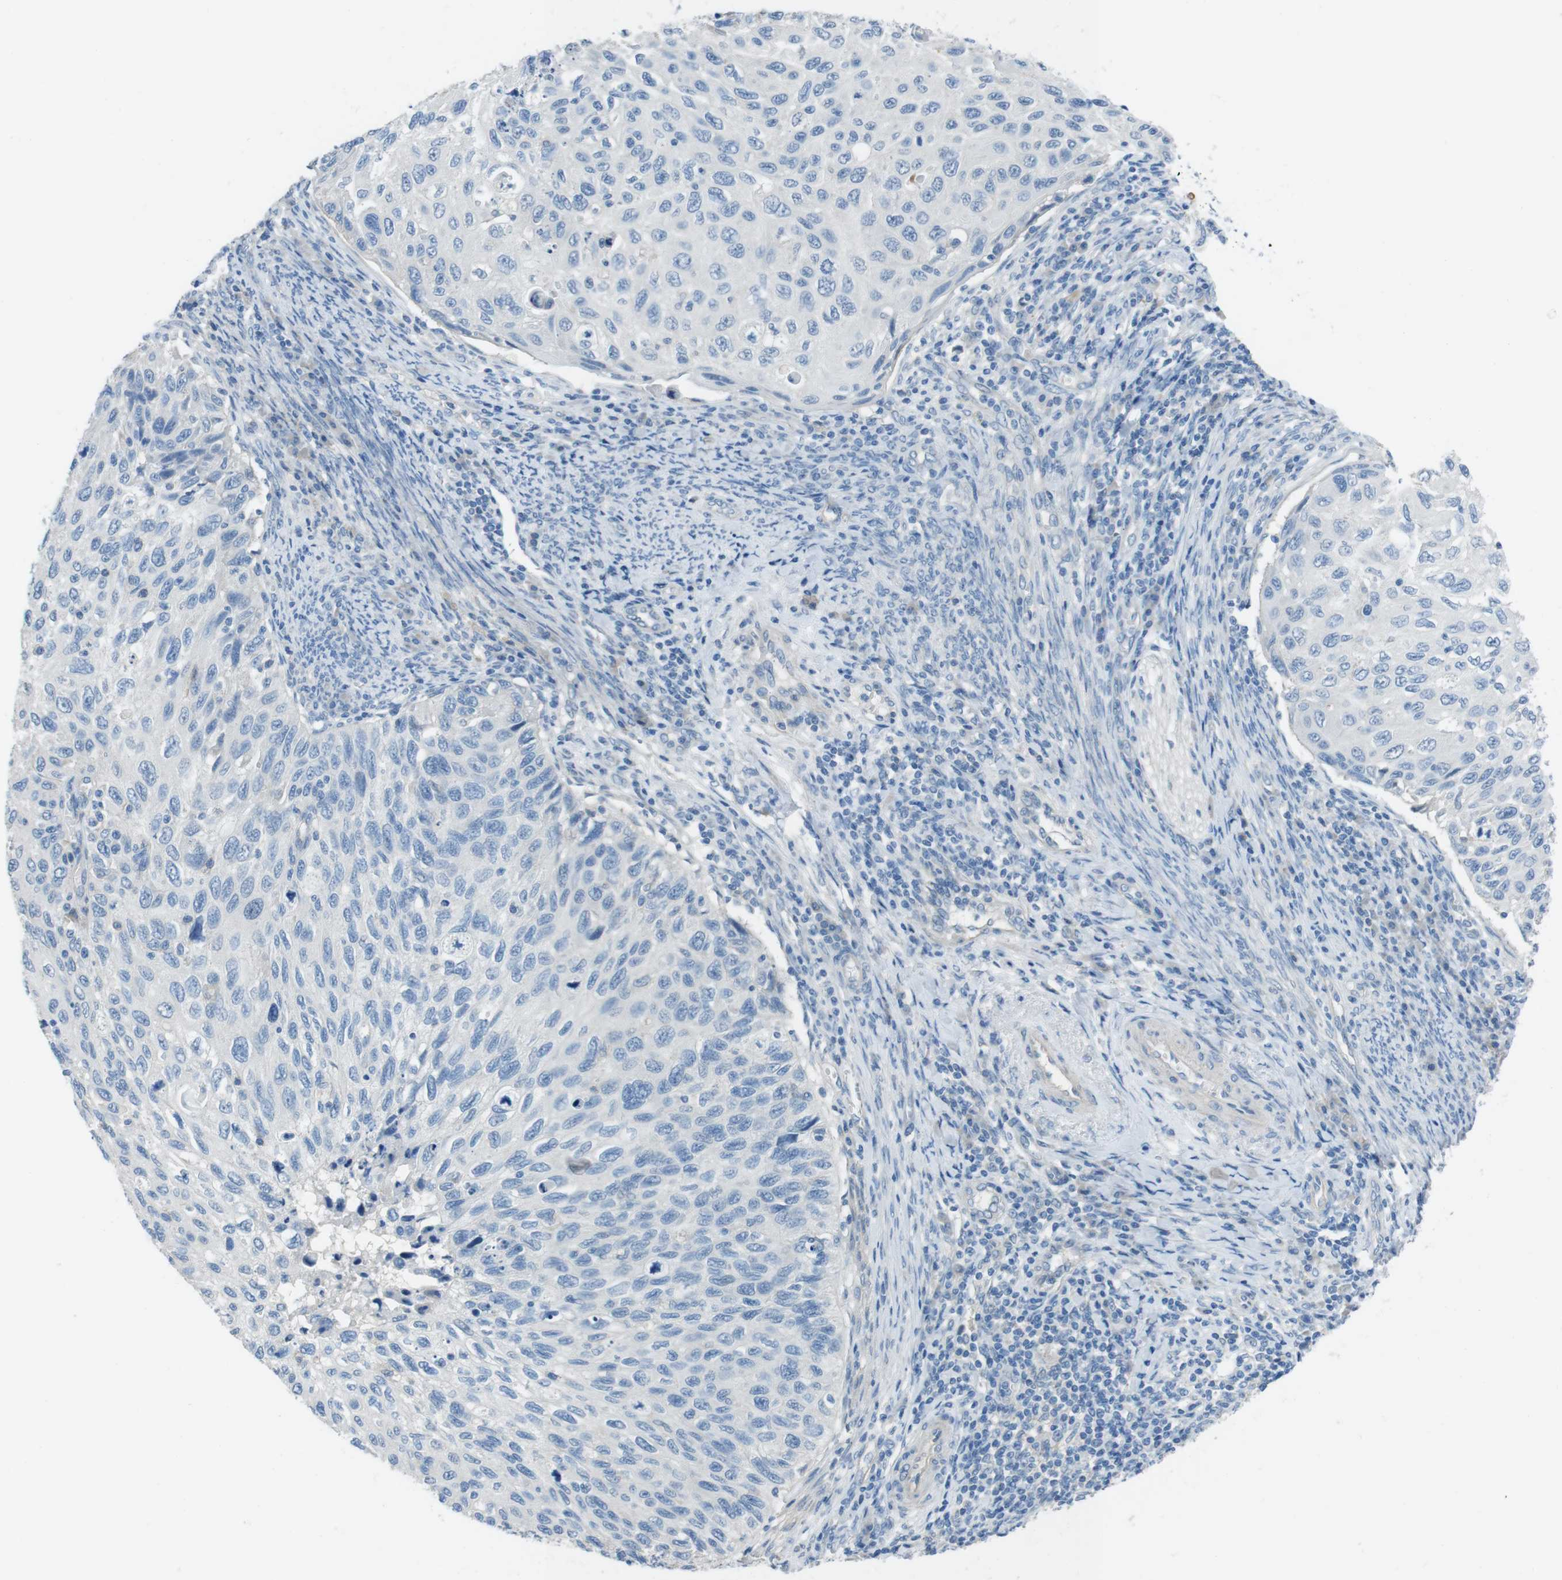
{"staining": {"intensity": "negative", "quantity": "none", "location": "none"}, "tissue": "cervical cancer", "cell_type": "Tumor cells", "image_type": "cancer", "snomed": [{"axis": "morphology", "description": "Squamous cell carcinoma, NOS"}, {"axis": "topography", "description": "Cervix"}], "caption": "IHC of human squamous cell carcinoma (cervical) demonstrates no staining in tumor cells.", "gene": "CYP2C8", "patient": {"sex": "female", "age": 70}}